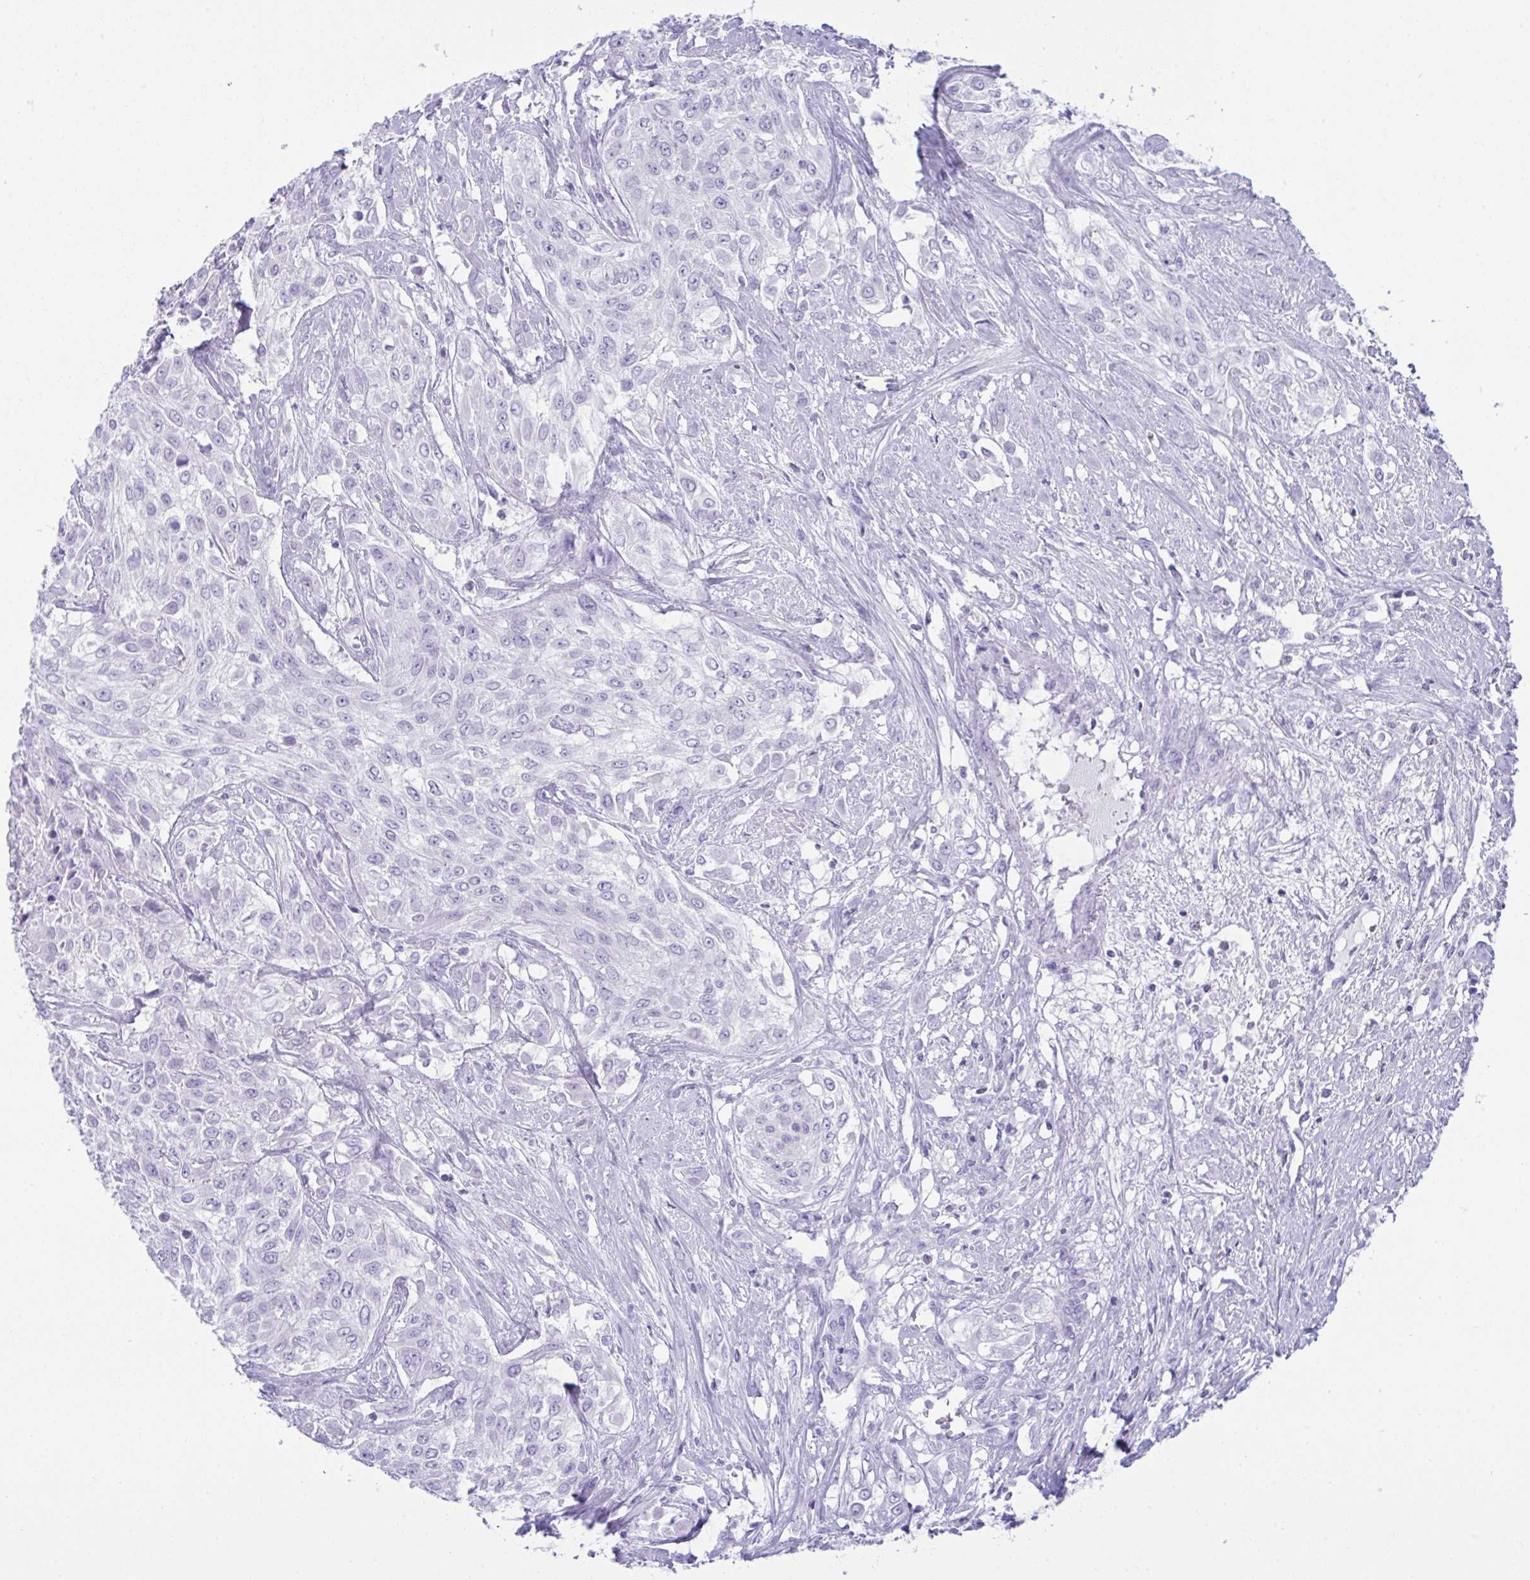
{"staining": {"intensity": "negative", "quantity": "none", "location": "none"}, "tissue": "urothelial cancer", "cell_type": "Tumor cells", "image_type": "cancer", "snomed": [{"axis": "morphology", "description": "Urothelial carcinoma, High grade"}, {"axis": "topography", "description": "Urinary bladder"}], "caption": "Urothelial carcinoma (high-grade) stained for a protein using immunohistochemistry (IHC) shows no expression tumor cells.", "gene": "PSCA", "patient": {"sex": "male", "age": 57}}